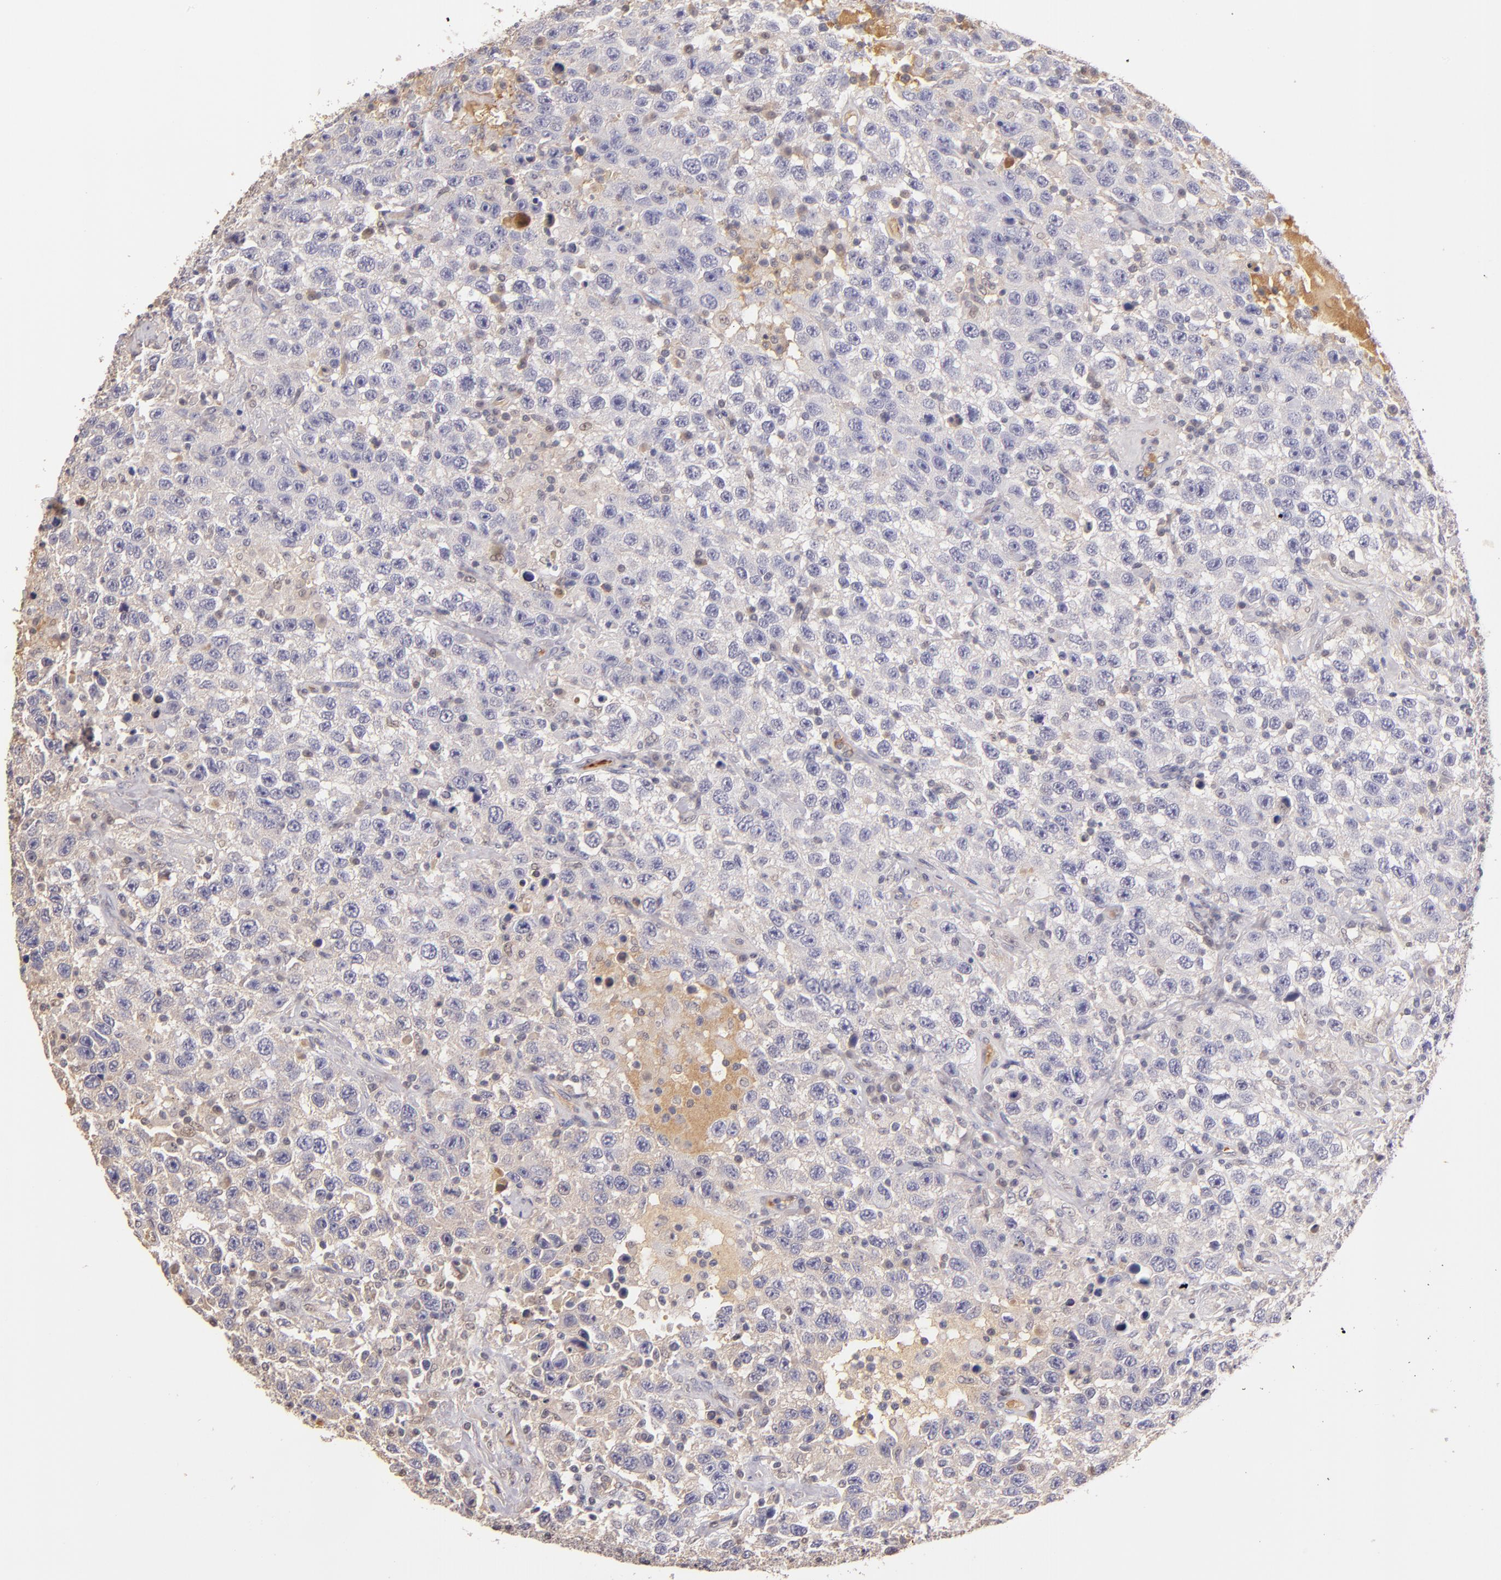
{"staining": {"intensity": "weak", "quantity": "<25%", "location": "cytoplasmic/membranous"}, "tissue": "testis cancer", "cell_type": "Tumor cells", "image_type": "cancer", "snomed": [{"axis": "morphology", "description": "Seminoma, NOS"}, {"axis": "topography", "description": "Testis"}], "caption": "Protein analysis of testis cancer (seminoma) displays no significant staining in tumor cells.", "gene": "SERPINC1", "patient": {"sex": "male", "age": 41}}